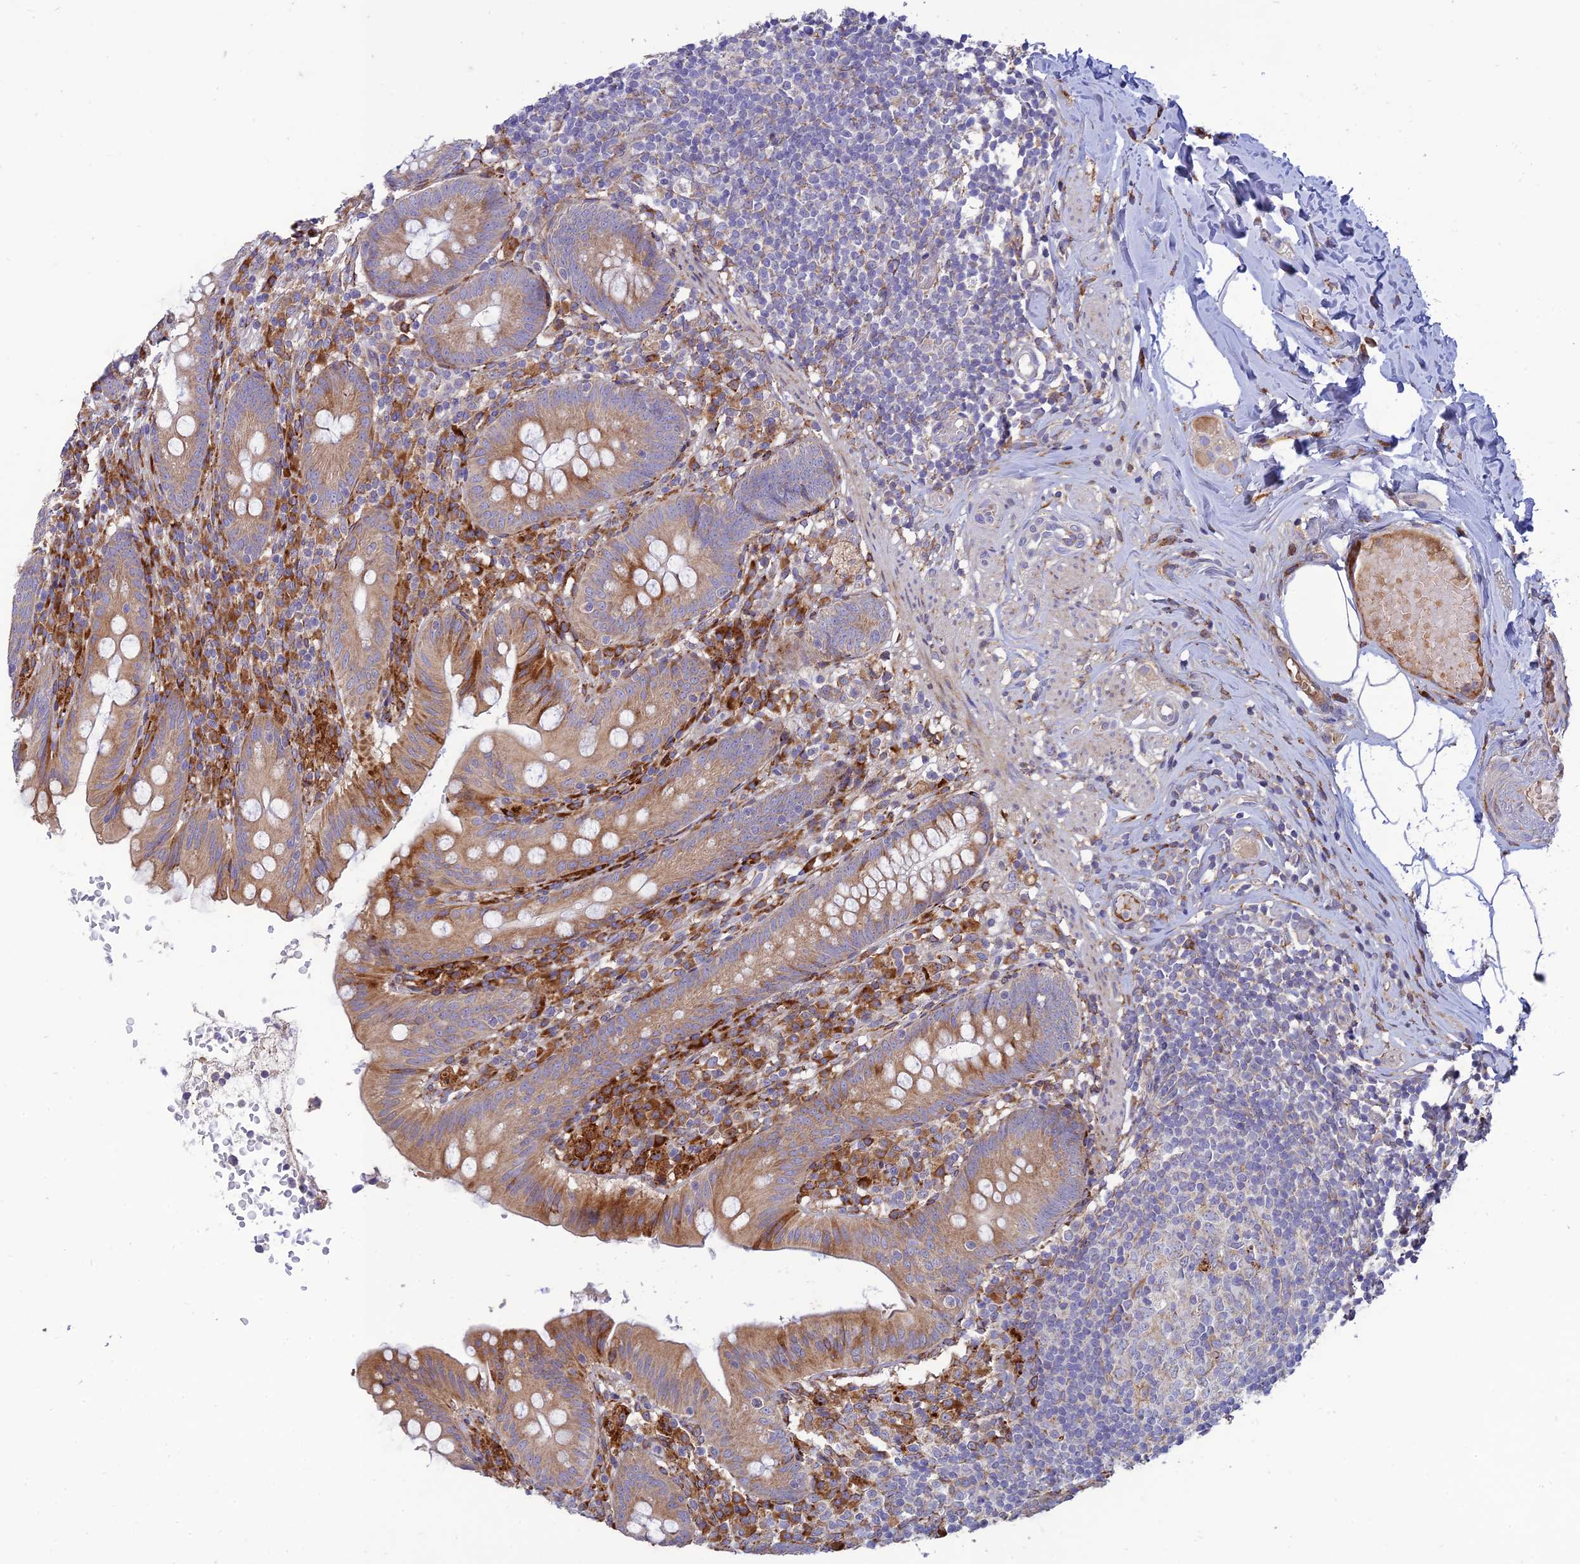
{"staining": {"intensity": "moderate", "quantity": ">75%", "location": "cytoplasmic/membranous"}, "tissue": "appendix", "cell_type": "Glandular cells", "image_type": "normal", "snomed": [{"axis": "morphology", "description": "Normal tissue, NOS"}, {"axis": "topography", "description": "Appendix"}], "caption": "Brown immunohistochemical staining in unremarkable appendix exhibits moderate cytoplasmic/membranous expression in approximately >75% of glandular cells. The protein of interest is stained brown, and the nuclei are stained in blue (DAB (3,3'-diaminobenzidine) IHC with brightfield microscopy, high magnification).", "gene": "RCN3", "patient": {"sex": "male", "age": 55}}